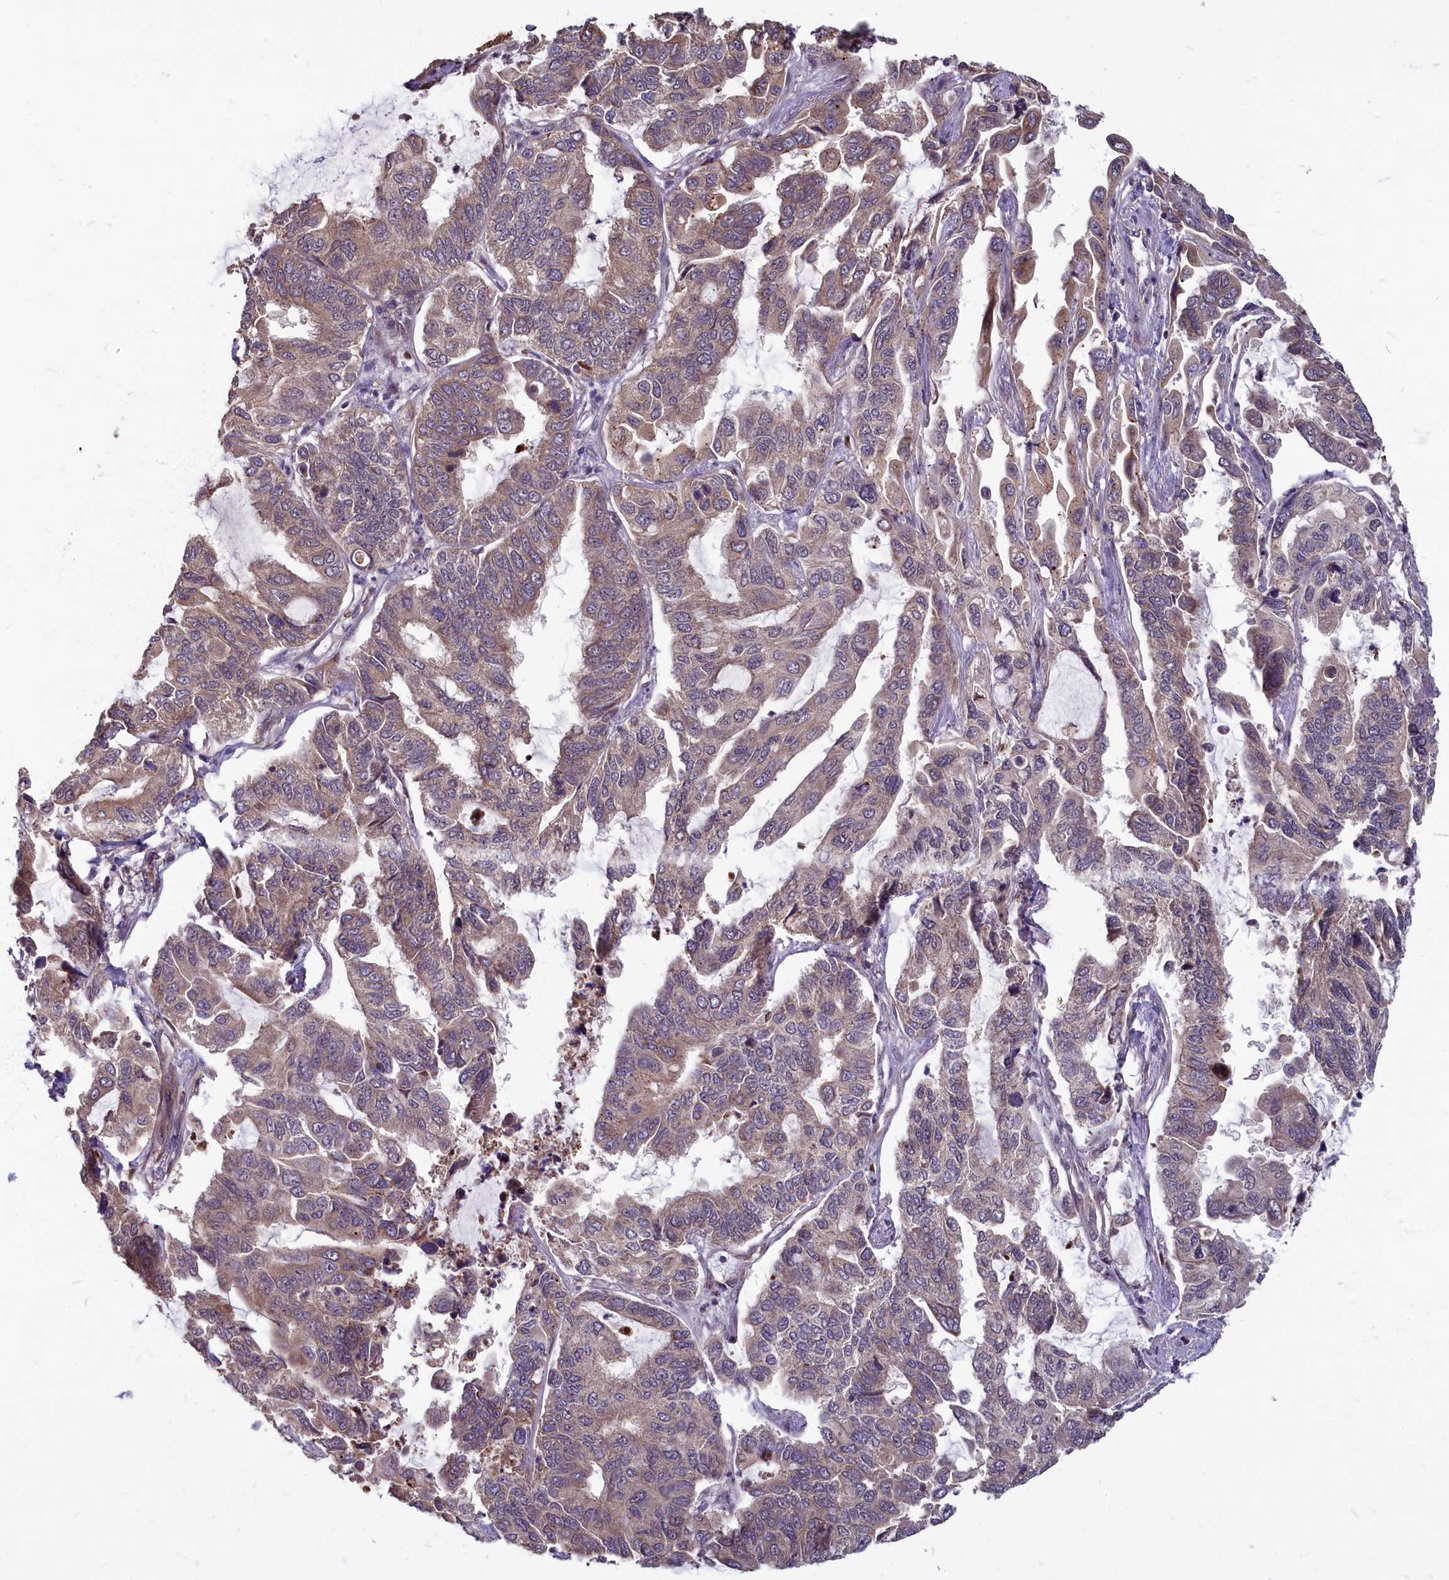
{"staining": {"intensity": "weak", "quantity": "25%-75%", "location": "cytoplasmic/membranous"}, "tissue": "lung cancer", "cell_type": "Tumor cells", "image_type": "cancer", "snomed": [{"axis": "morphology", "description": "Adenocarcinoma, NOS"}, {"axis": "topography", "description": "Lung"}], "caption": "IHC micrograph of human lung cancer stained for a protein (brown), which demonstrates low levels of weak cytoplasmic/membranous staining in approximately 25%-75% of tumor cells.", "gene": "MYCBP", "patient": {"sex": "male", "age": 64}}